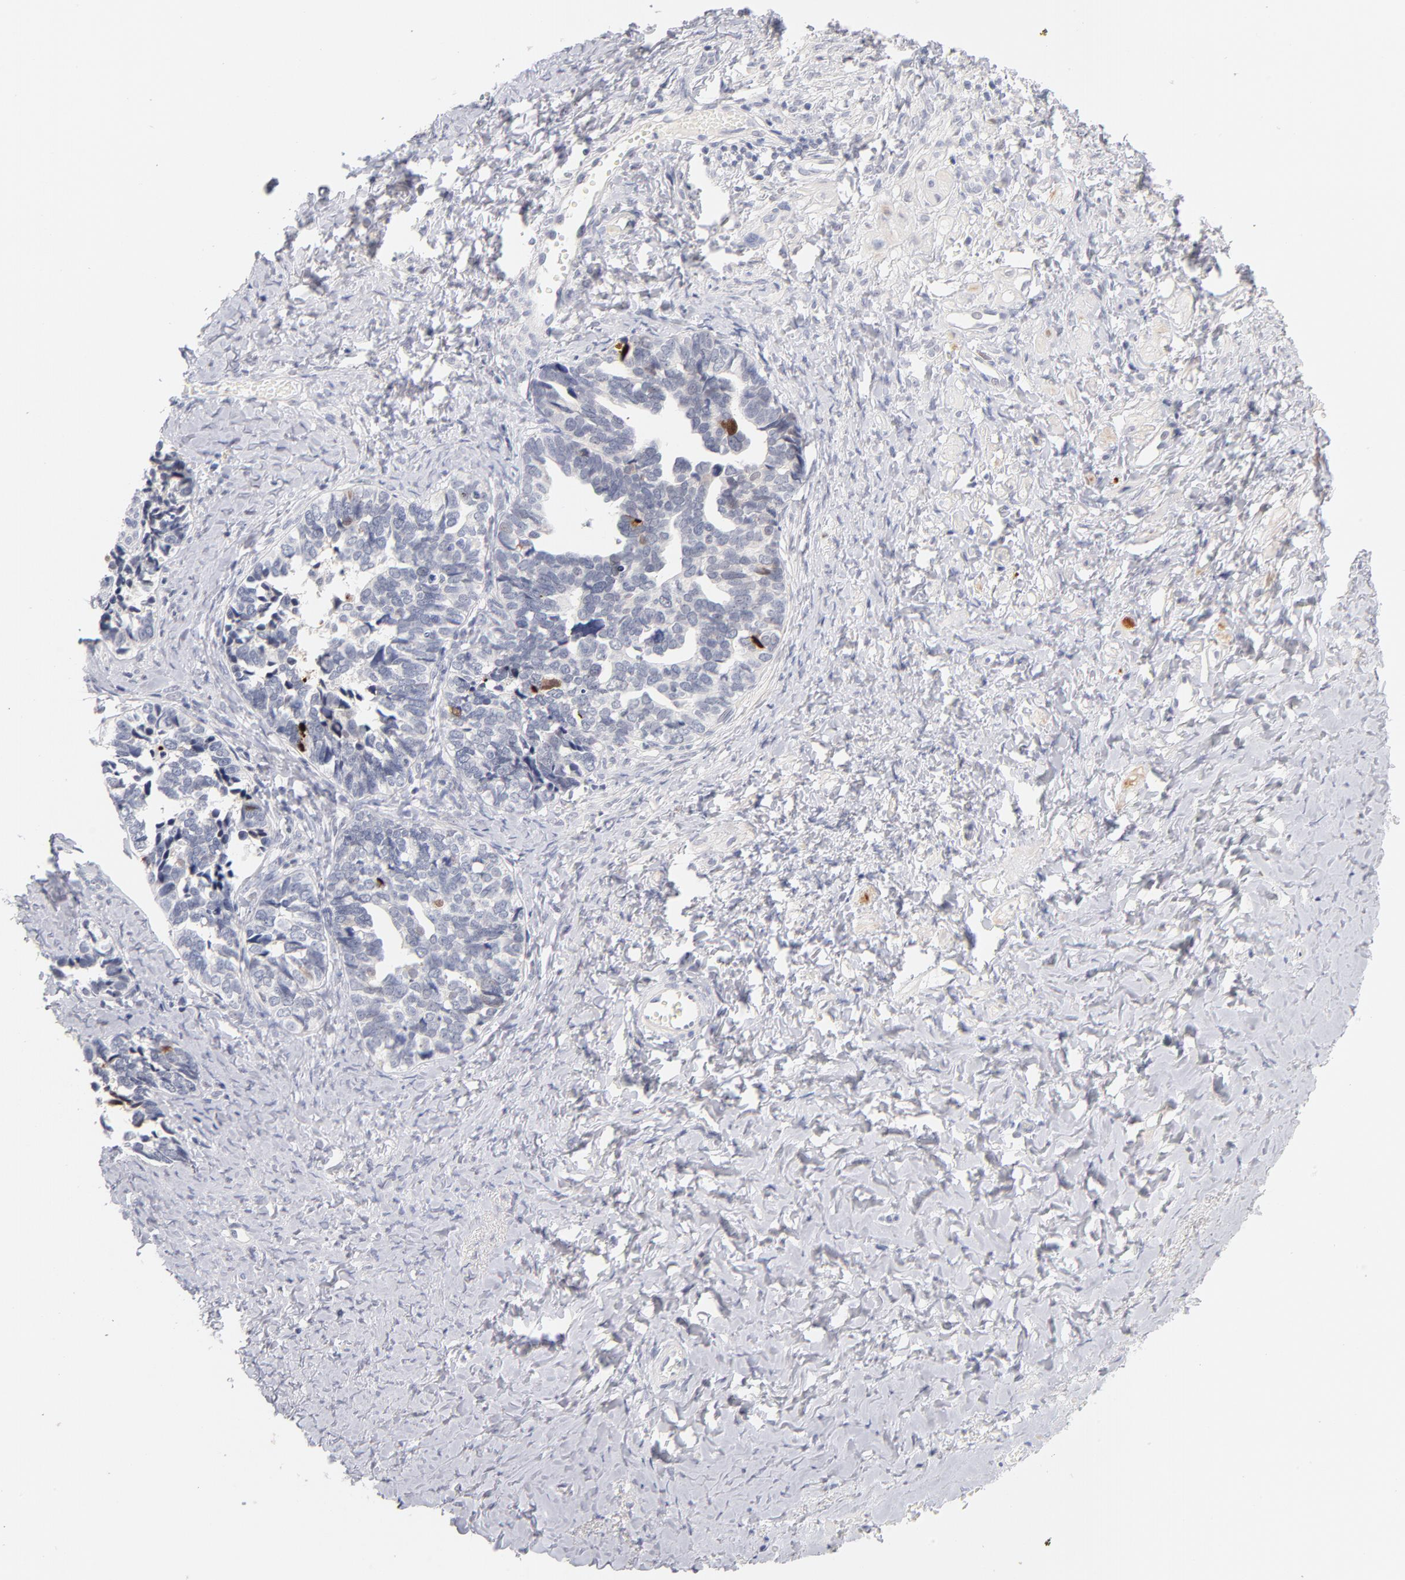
{"staining": {"intensity": "negative", "quantity": "none", "location": "none"}, "tissue": "ovarian cancer", "cell_type": "Tumor cells", "image_type": "cancer", "snomed": [{"axis": "morphology", "description": "Cystadenocarcinoma, serous, NOS"}, {"axis": "topography", "description": "Ovary"}], "caption": "Ovarian serous cystadenocarcinoma stained for a protein using immunohistochemistry (IHC) shows no expression tumor cells.", "gene": "PARP1", "patient": {"sex": "female", "age": 77}}